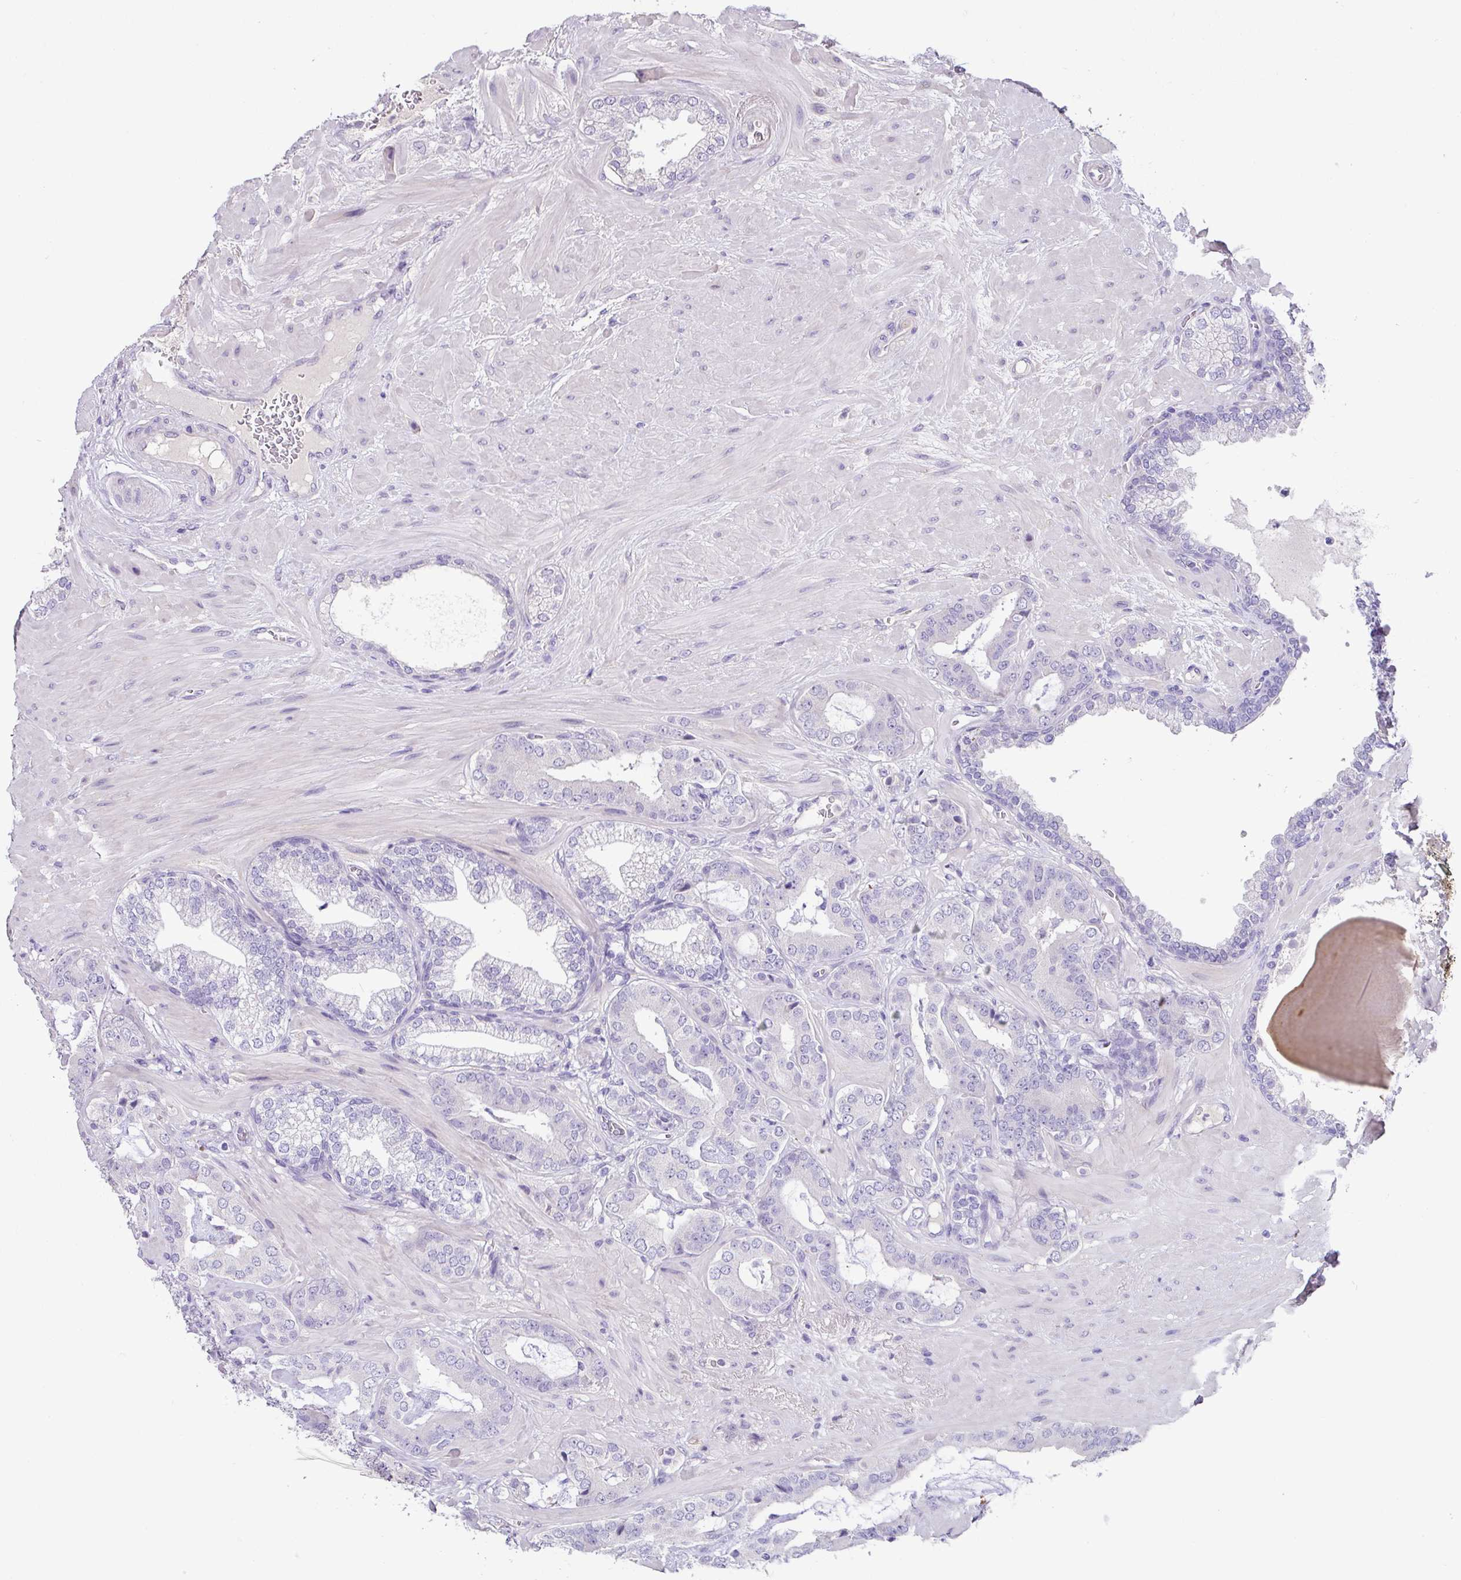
{"staining": {"intensity": "negative", "quantity": "none", "location": "none"}, "tissue": "prostate cancer", "cell_type": "Tumor cells", "image_type": "cancer", "snomed": [{"axis": "morphology", "description": "Adenocarcinoma, Low grade"}, {"axis": "topography", "description": "Prostate"}], "caption": "IHC of human prostate cancer demonstrates no expression in tumor cells.", "gene": "ZG16", "patient": {"sex": "male", "age": 61}}